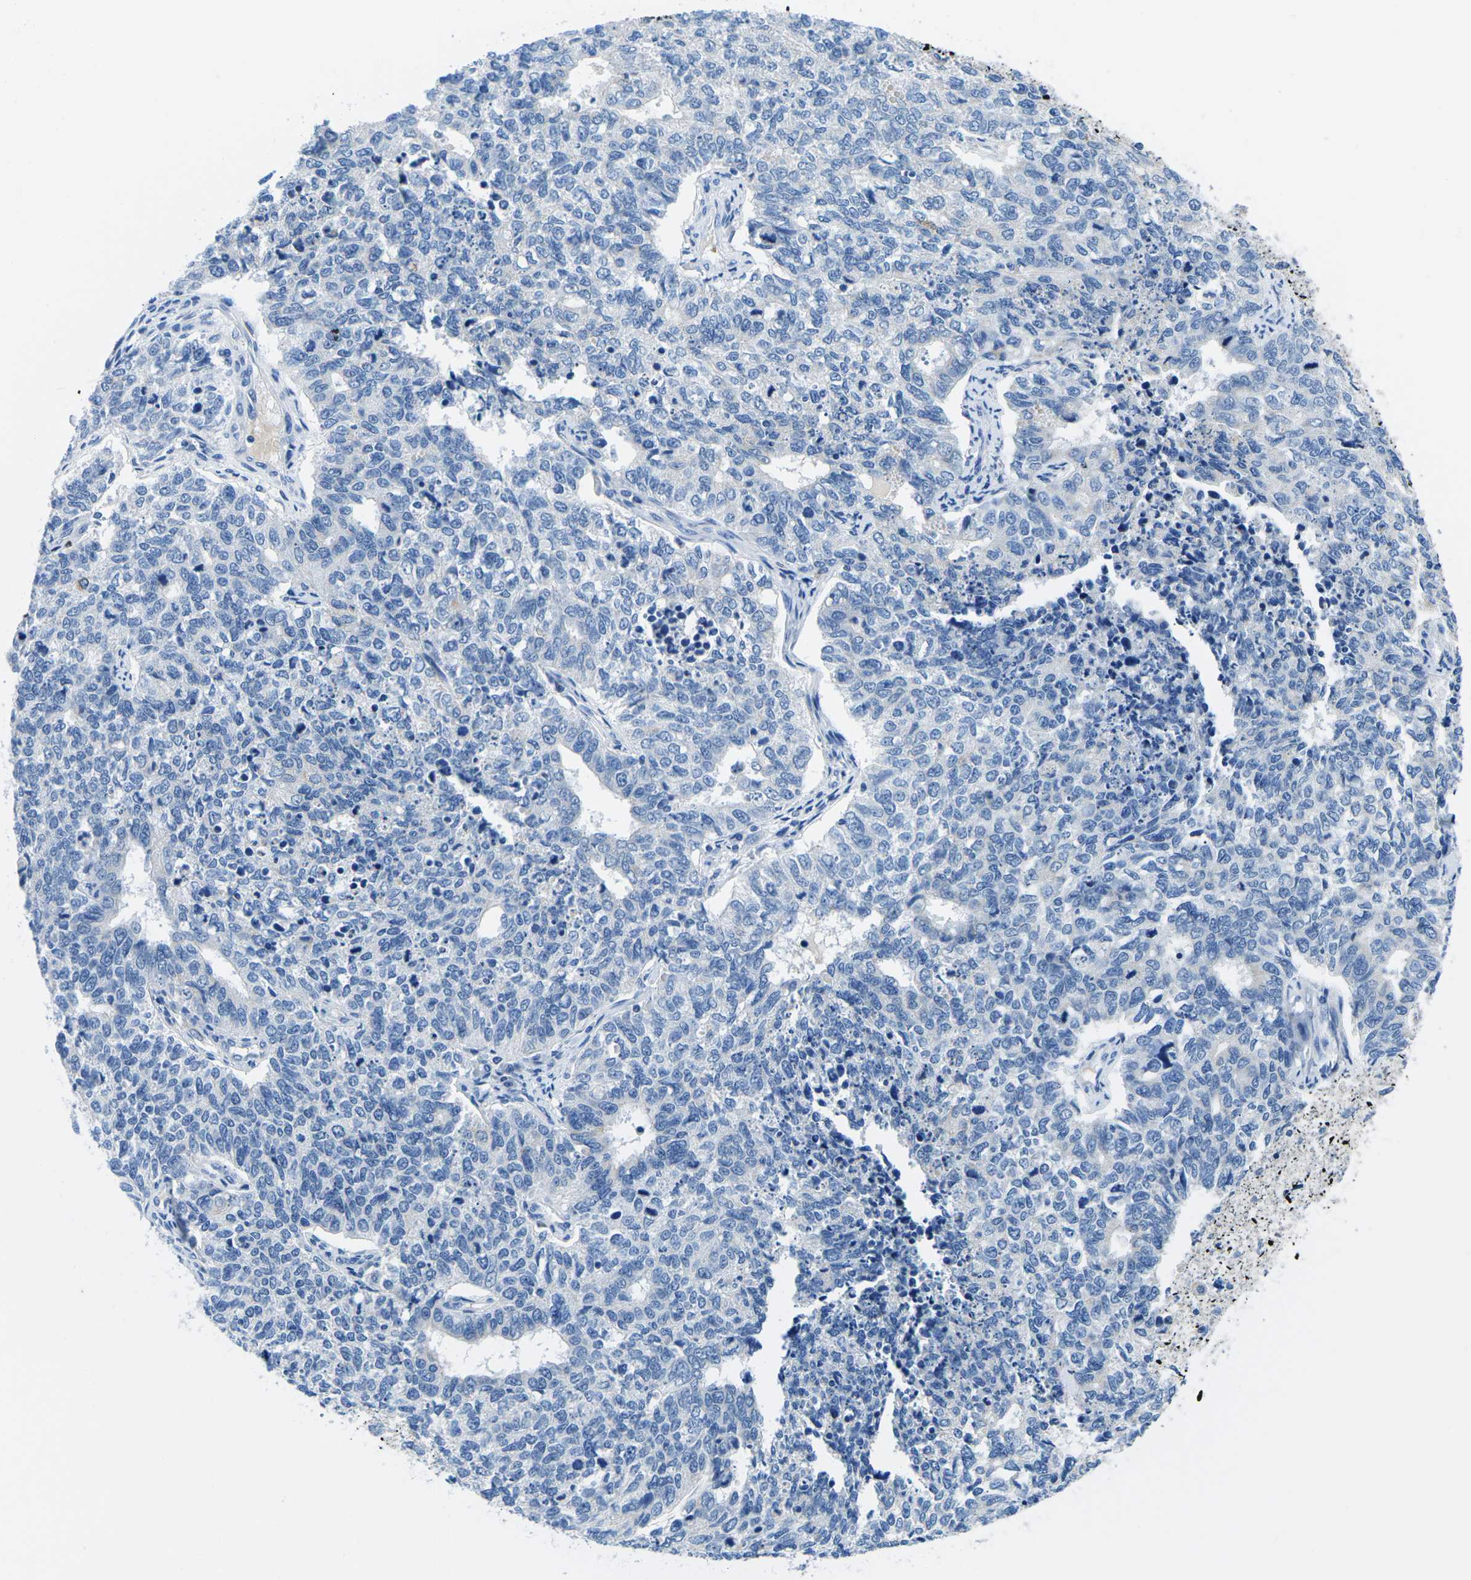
{"staining": {"intensity": "negative", "quantity": "none", "location": "none"}, "tissue": "cervical cancer", "cell_type": "Tumor cells", "image_type": "cancer", "snomed": [{"axis": "morphology", "description": "Squamous cell carcinoma, NOS"}, {"axis": "topography", "description": "Cervix"}], "caption": "Immunohistochemistry image of human cervical cancer (squamous cell carcinoma) stained for a protein (brown), which reveals no expression in tumor cells.", "gene": "TM6SF1", "patient": {"sex": "female", "age": 63}}